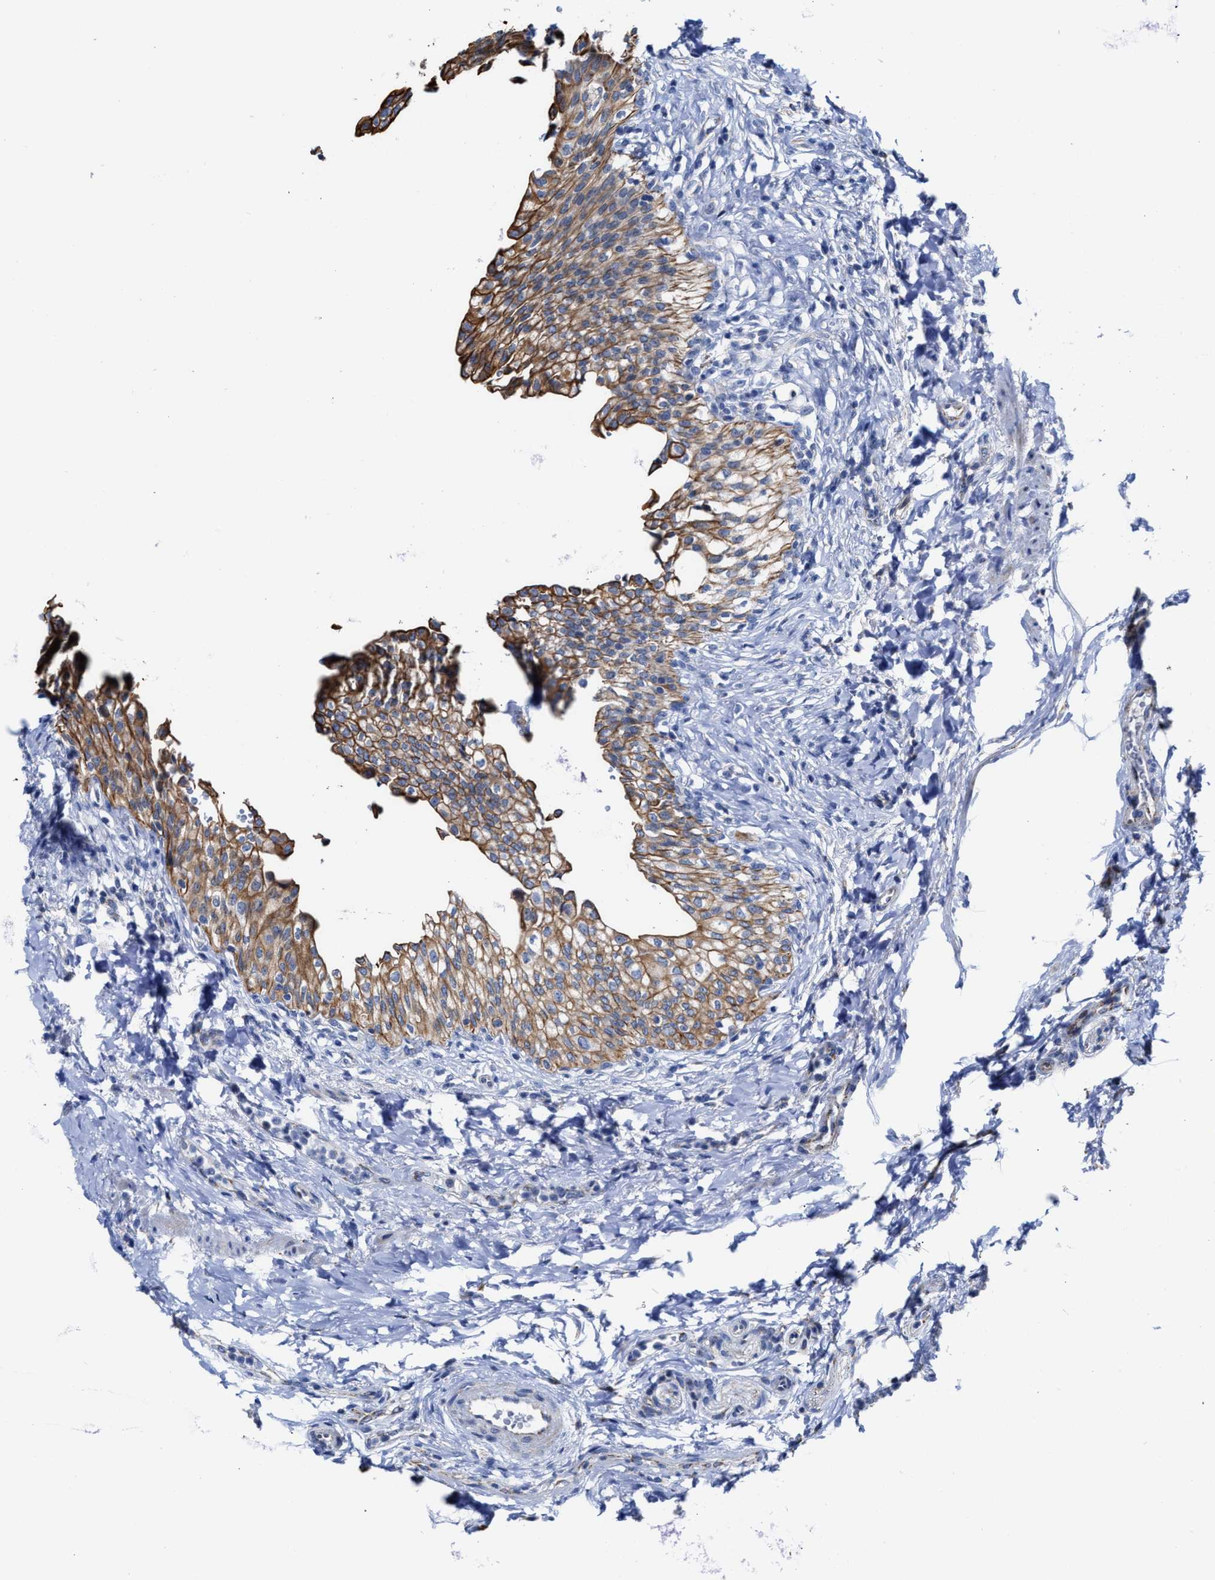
{"staining": {"intensity": "moderate", "quantity": ">75%", "location": "cytoplasmic/membranous"}, "tissue": "urinary bladder", "cell_type": "Urothelial cells", "image_type": "normal", "snomed": [{"axis": "morphology", "description": "Urothelial carcinoma, High grade"}, {"axis": "topography", "description": "Urinary bladder"}], "caption": "Normal urinary bladder reveals moderate cytoplasmic/membranous staining in about >75% of urothelial cells Using DAB (brown) and hematoxylin (blue) stains, captured at high magnification using brightfield microscopy..", "gene": "JAG1", "patient": {"sex": "male", "age": 46}}